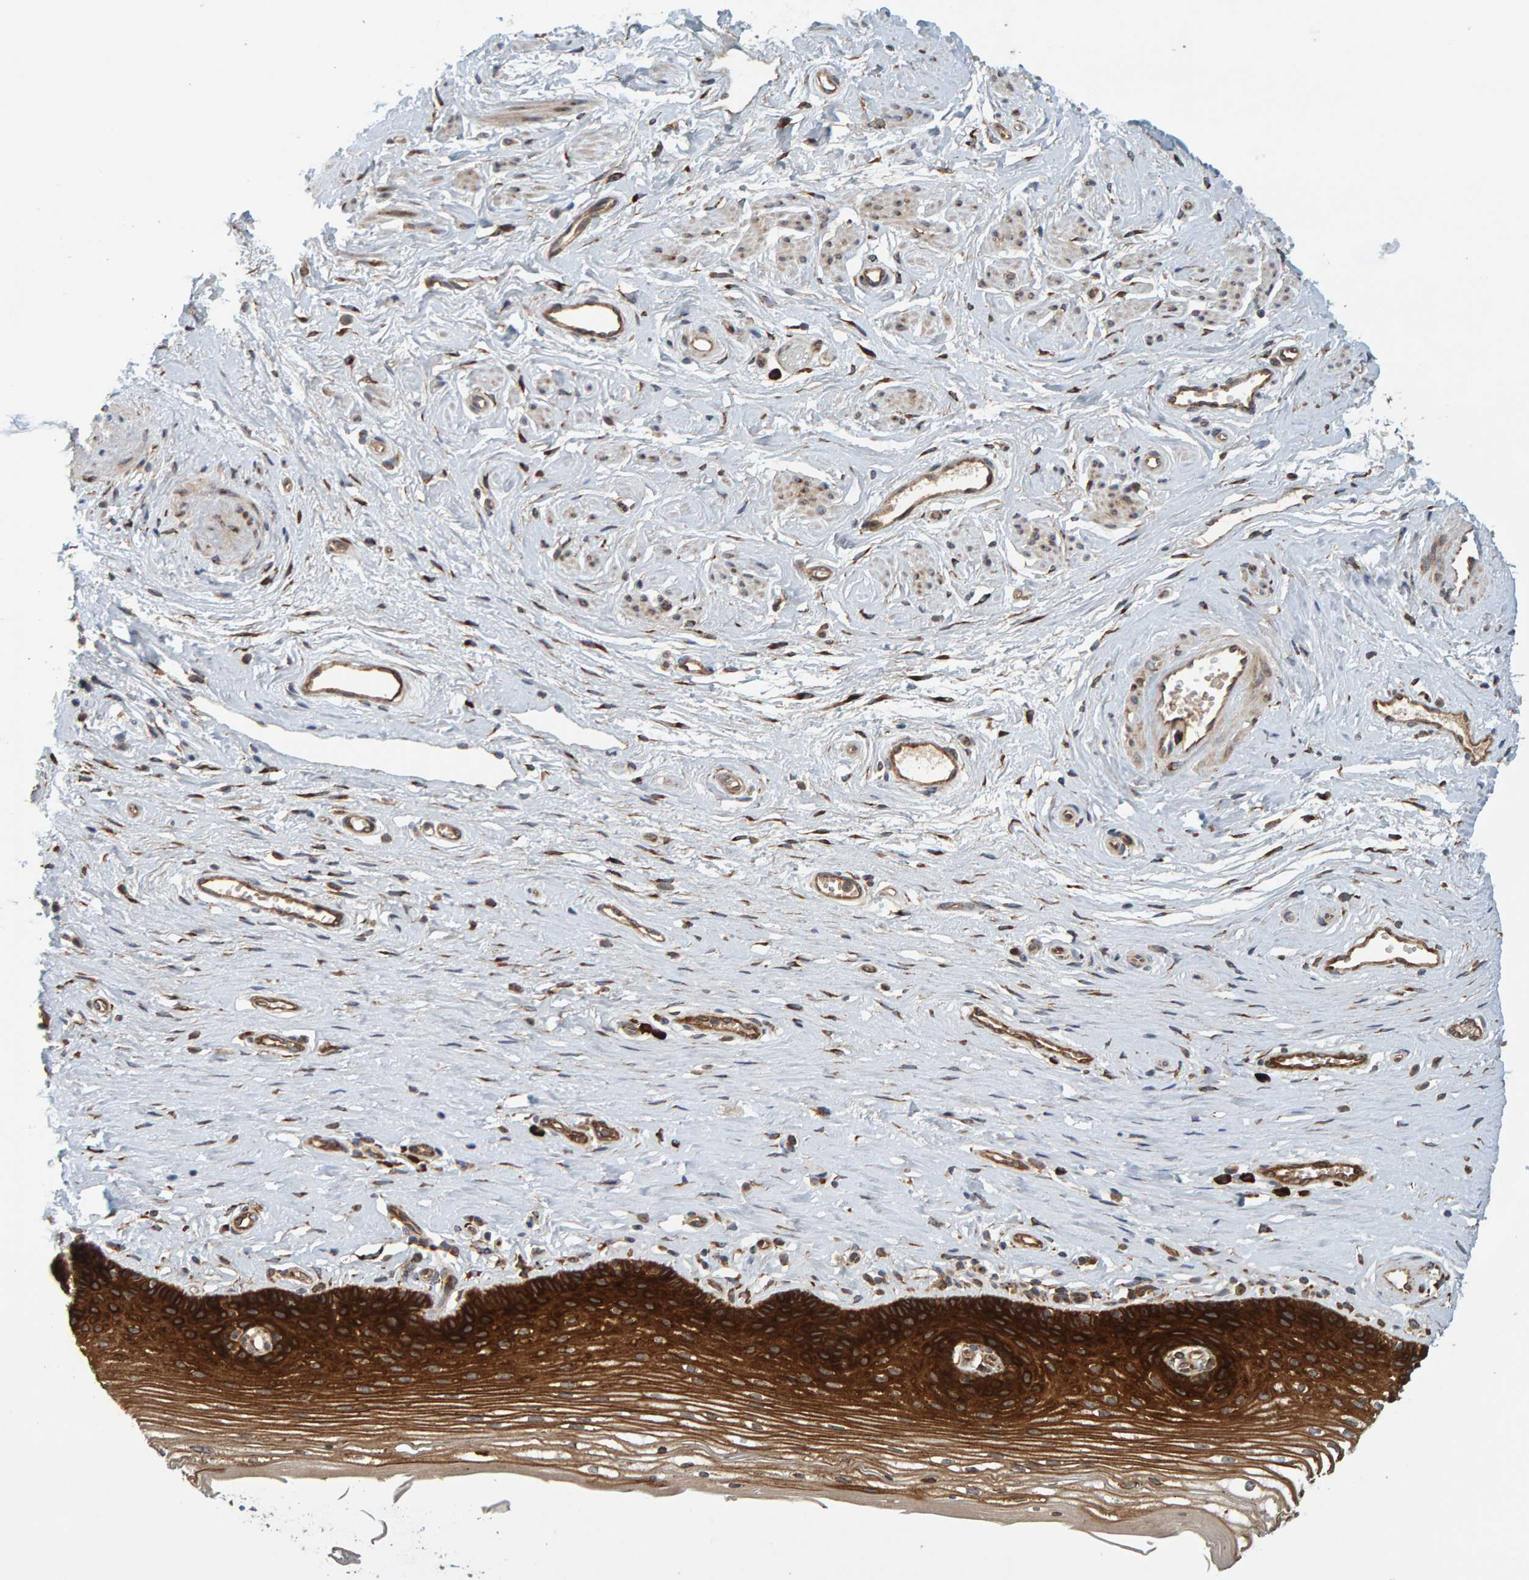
{"staining": {"intensity": "strong", "quantity": ">75%", "location": "cytoplasmic/membranous"}, "tissue": "vagina", "cell_type": "Squamous epithelial cells", "image_type": "normal", "snomed": [{"axis": "morphology", "description": "Normal tissue, NOS"}, {"axis": "topography", "description": "Vagina"}], "caption": "The immunohistochemical stain highlights strong cytoplasmic/membranous expression in squamous epithelial cells of benign vagina. Ihc stains the protein of interest in brown and the nuclei are stained blue.", "gene": "BAIAP2", "patient": {"sex": "female", "age": 46}}